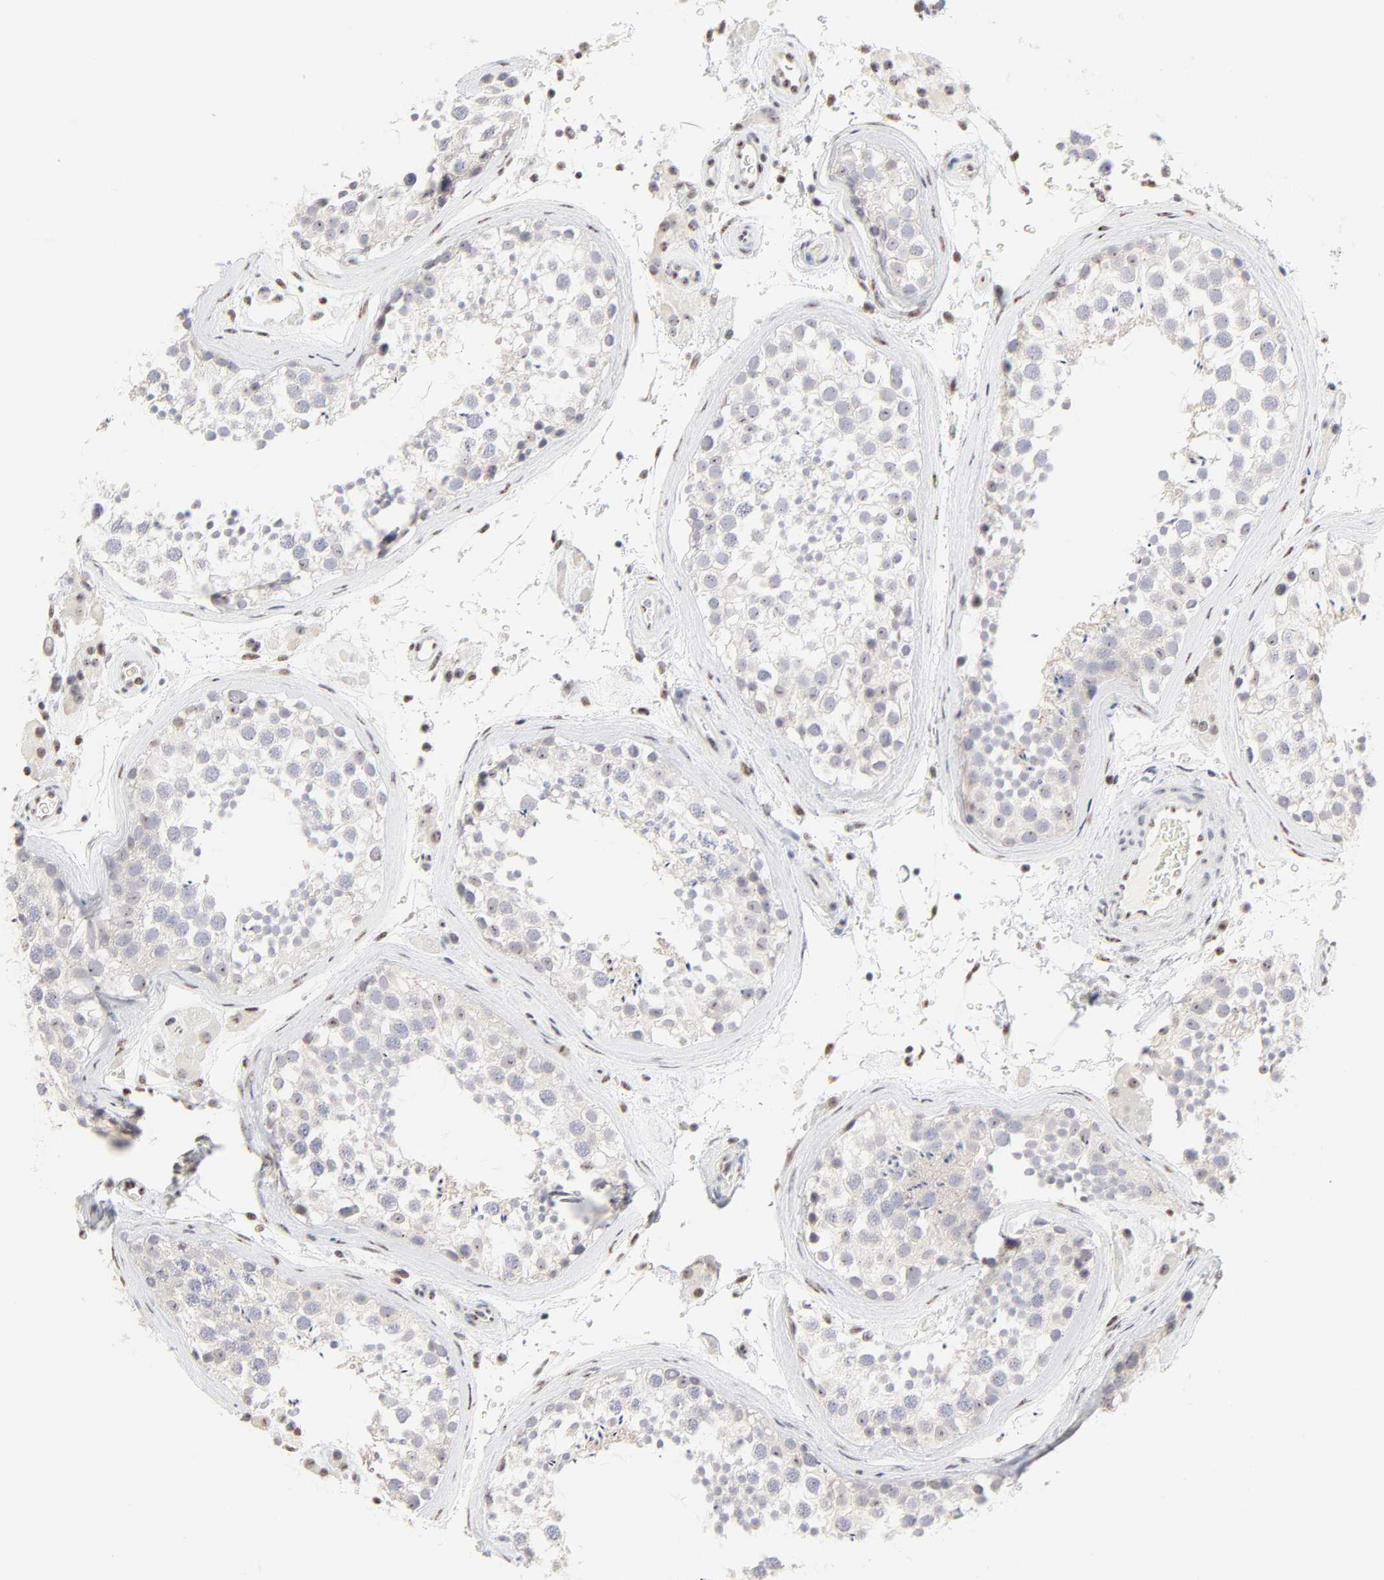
{"staining": {"intensity": "weak", "quantity": "25%-75%", "location": "nuclear"}, "tissue": "testis", "cell_type": "Cells in seminiferous ducts", "image_type": "normal", "snomed": [{"axis": "morphology", "description": "Normal tissue, NOS"}, {"axis": "topography", "description": "Testis"}], "caption": "Protein analysis of benign testis shows weak nuclear positivity in approximately 25%-75% of cells in seminiferous ducts.", "gene": "NFIL3", "patient": {"sex": "male", "age": 46}}